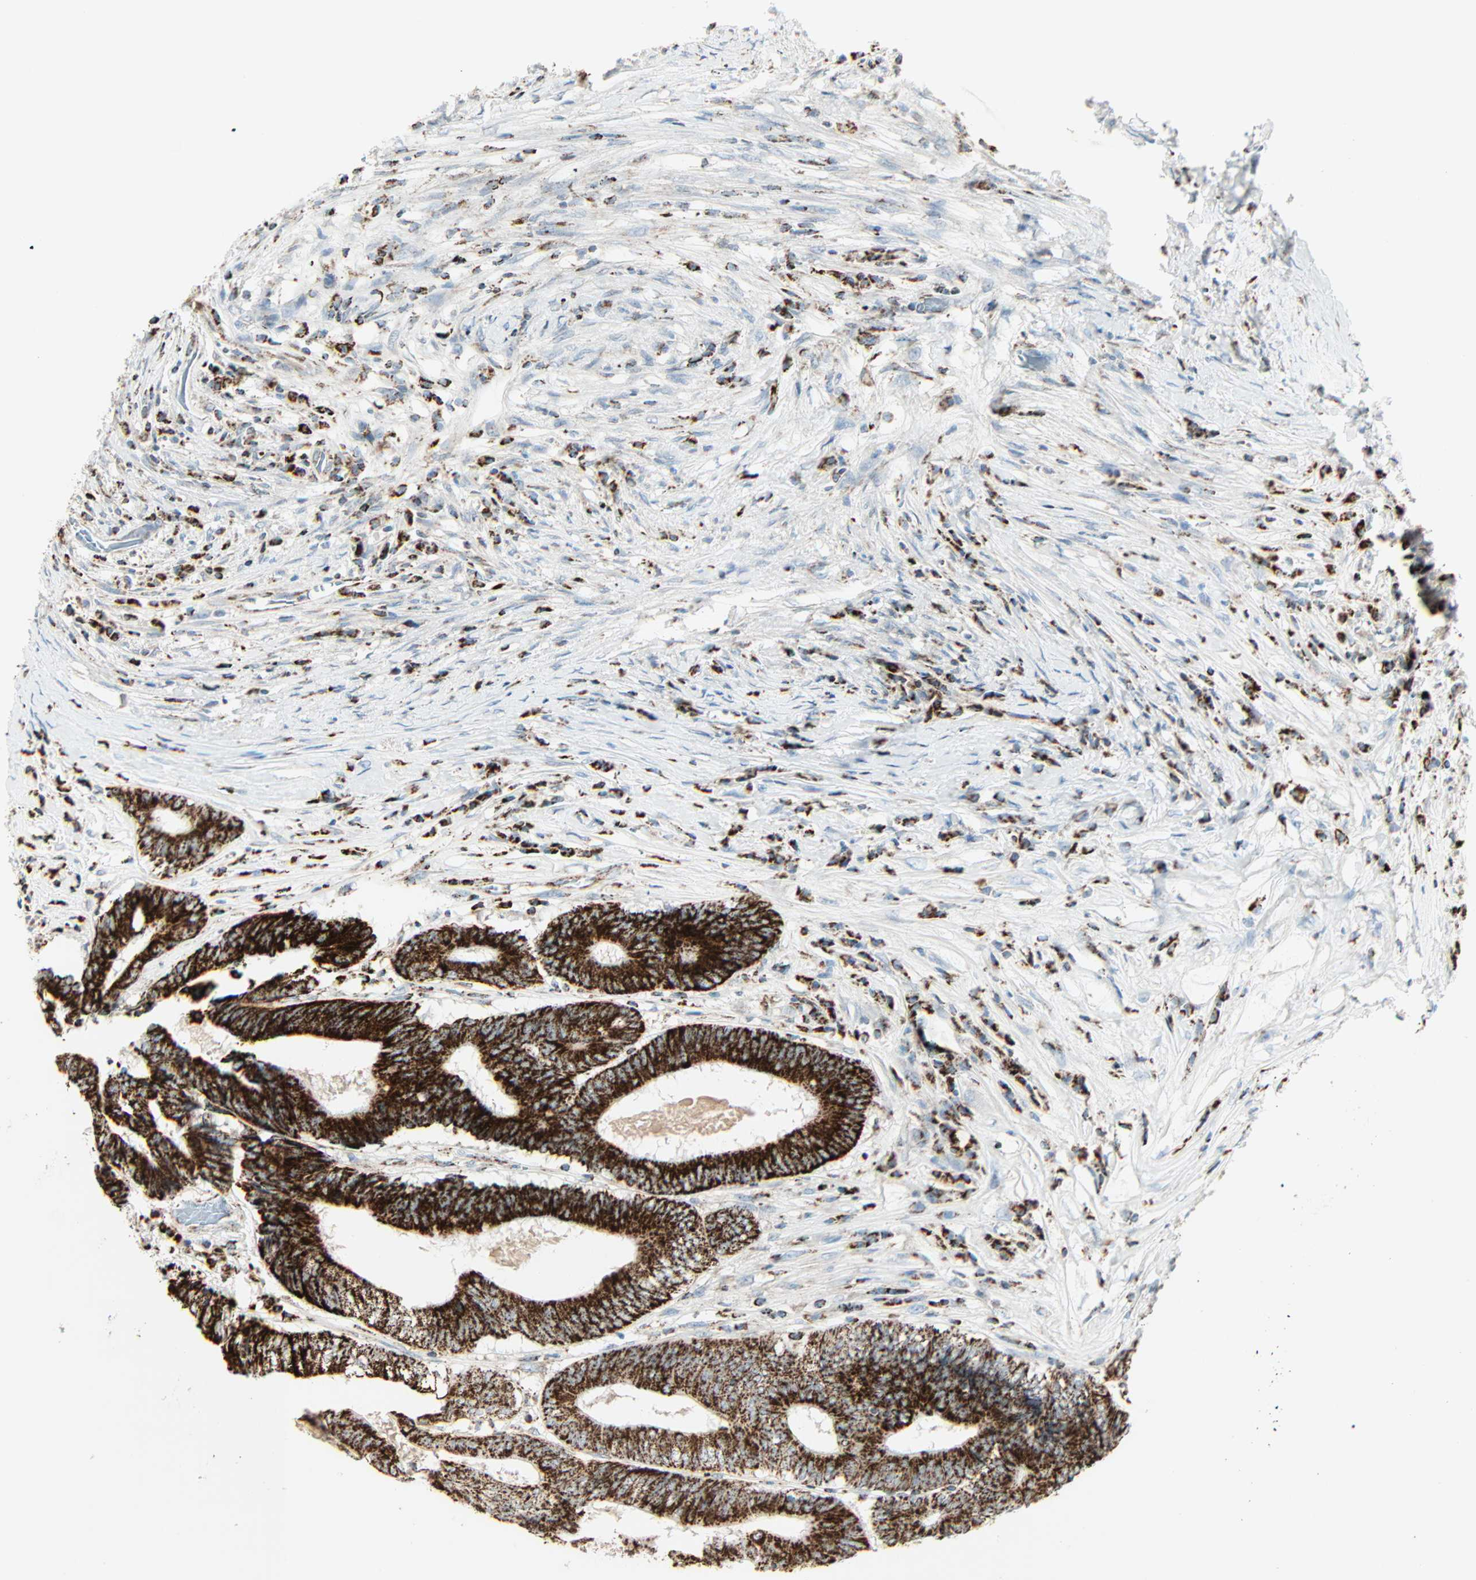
{"staining": {"intensity": "strong", "quantity": ">75%", "location": "cytoplasmic/membranous"}, "tissue": "colorectal cancer", "cell_type": "Tumor cells", "image_type": "cancer", "snomed": [{"axis": "morphology", "description": "Adenocarcinoma, NOS"}, {"axis": "topography", "description": "Rectum"}], "caption": "Protein staining reveals strong cytoplasmic/membranous staining in approximately >75% of tumor cells in colorectal cancer.", "gene": "IDH2", "patient": {"sex": "male", "age": 63}}